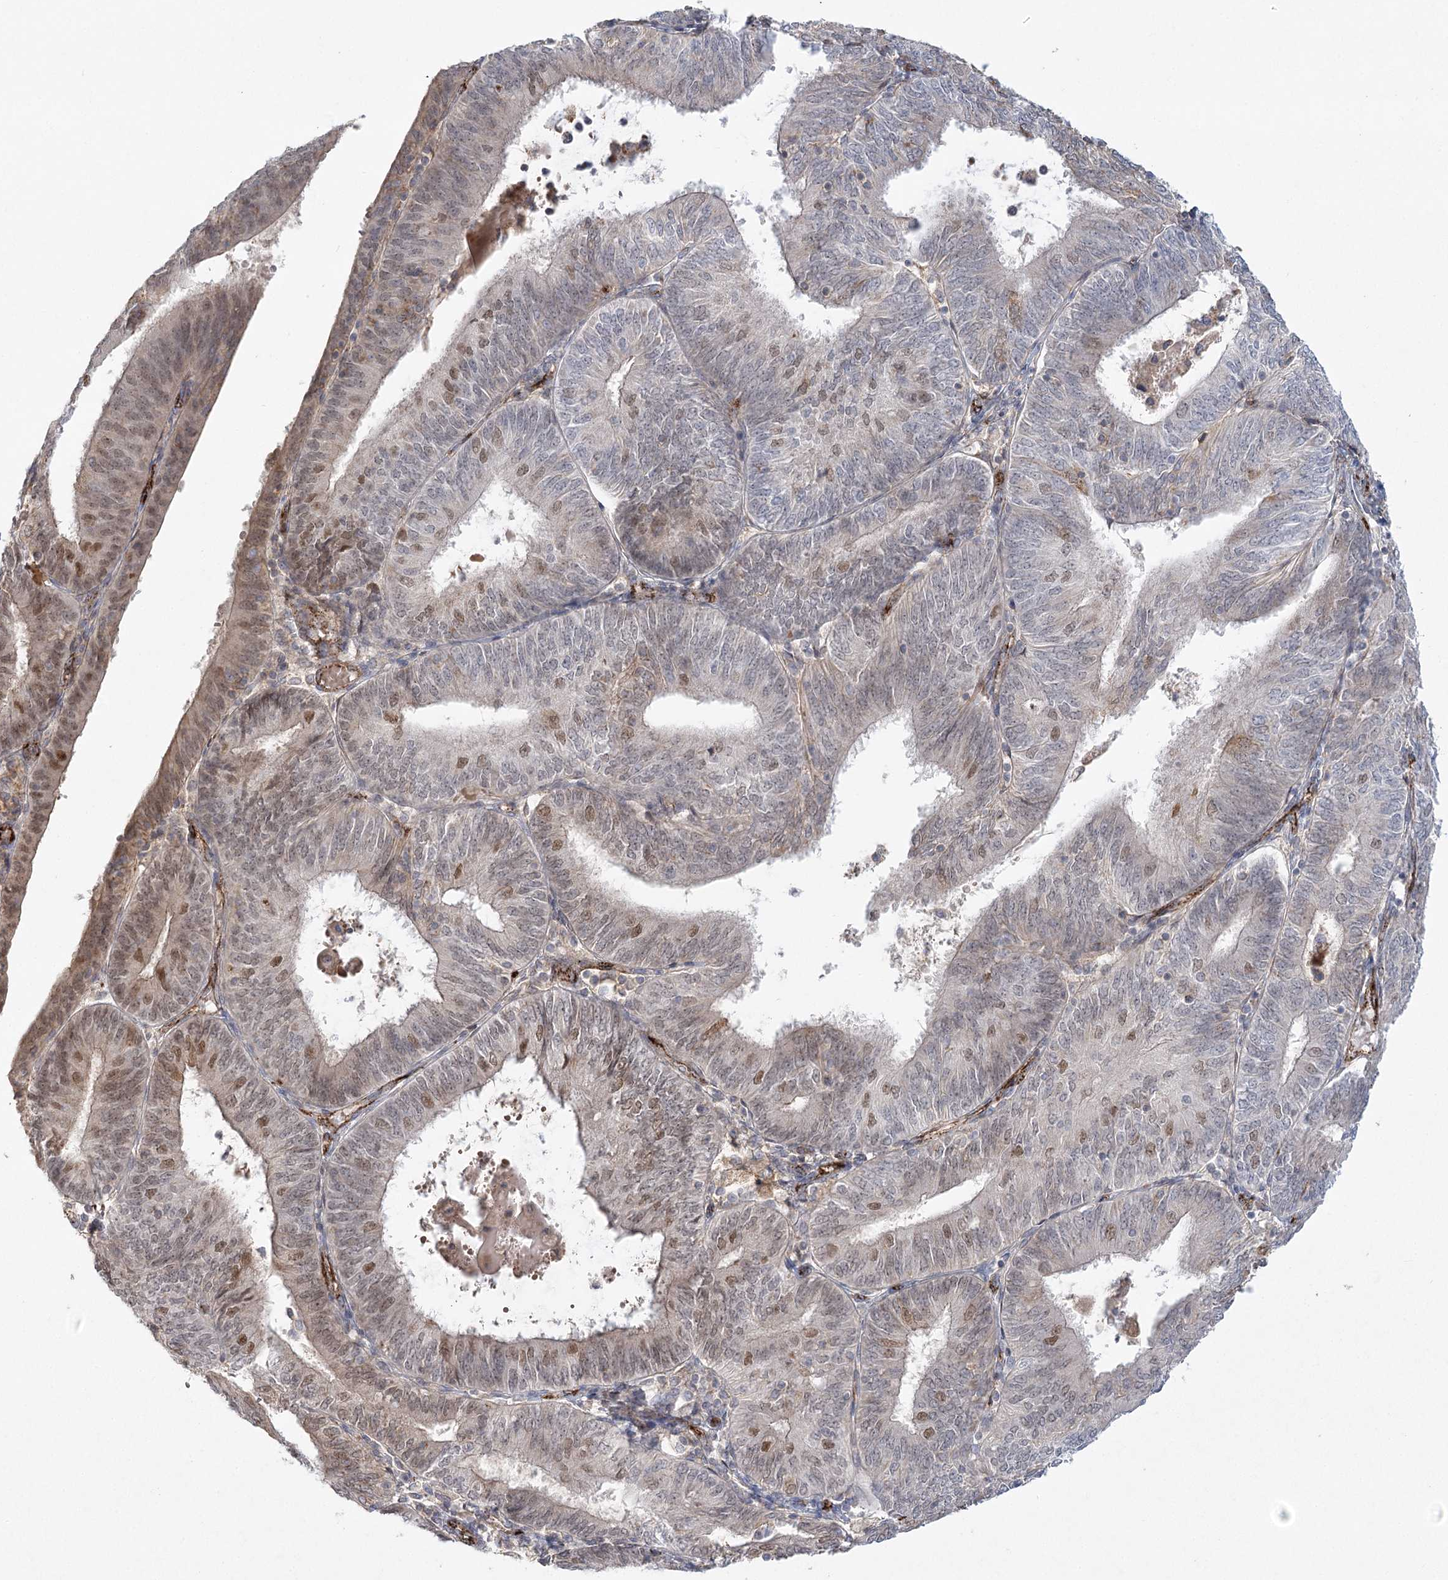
{"staining": {"intensity": "moderate", "quantity": "<25%", "location": "cytoplasmic/membranous,nuclear"}, "tissue": "endometrial cancer", "cell_type": "Tumor cells", "image_type": "cancer", "snomed": [{"axis": "morphology", "description": "Adenocarcinoma, NOS"}, {"axis": "topography", "description": "Endometrium"}], "caption": "Adenocarcinoma (endometrial) stained with immunohistochemistry (IHC) displays moderate cytoplasmic/membranous and nuclear staining in about <25% of tumor cells.", "gene": "KBTBD4", "patient": {"sex": "female", "age": 58}}